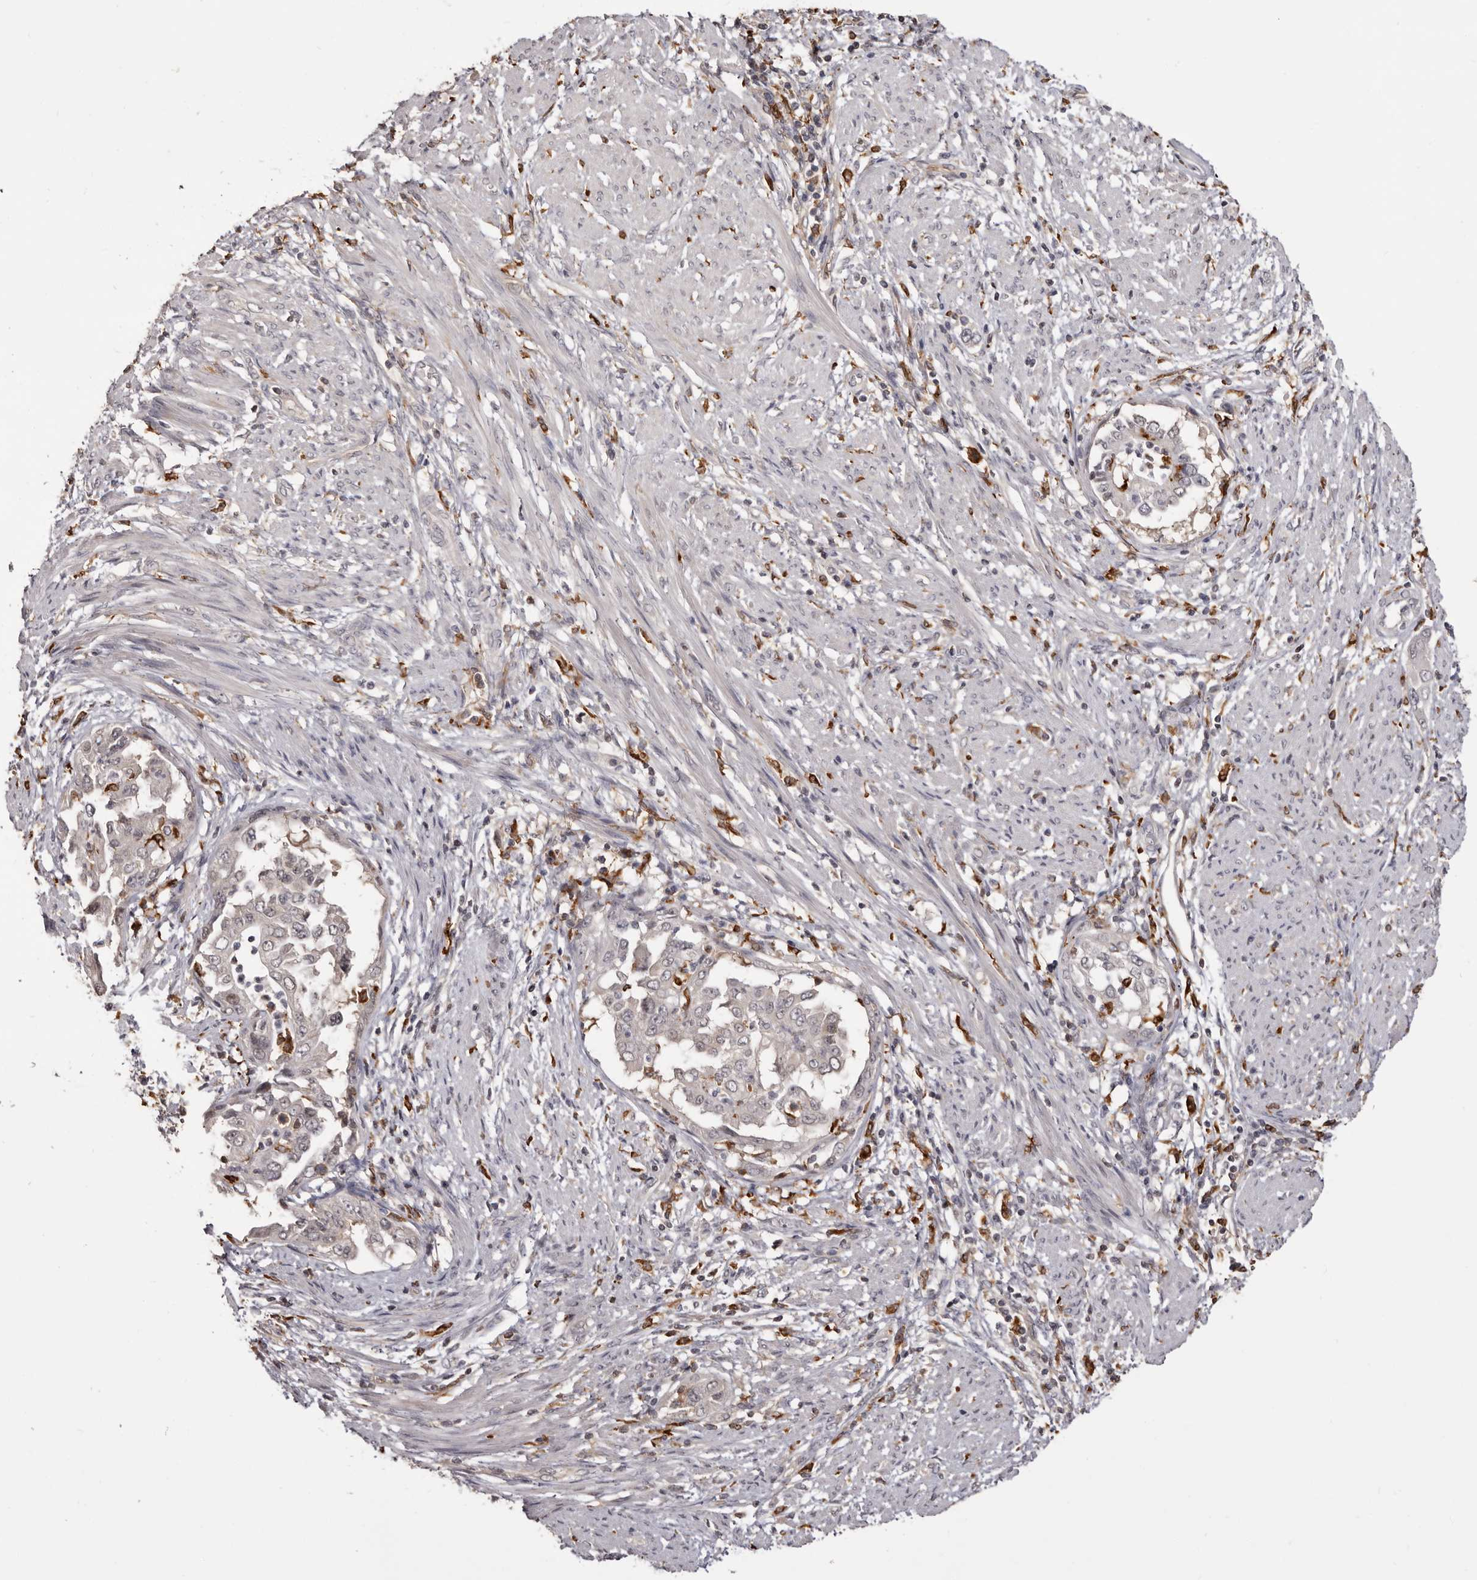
{"staining": {"intensity": "weak", "quantity": "<25%", "location": "cytoplasmic/membranous"}, "tissue": "endometrial cancer", "cell_type": "Tumor cells", "image_type": "cancer", "snomed": [{"axis": "morphology", "description": "Adenocarcinoma, NOS"}, {"axis": "topography", "description": "Endometrium"}], "caption": "Immunohistochemistry micrograph of neoplastic tissue: endometrial adenocarcinoma stained with DAB reveals no significant protein expression in tumor cells.", "gene": "TNNI1", "patient": {"sex": "female", "age": 85}}